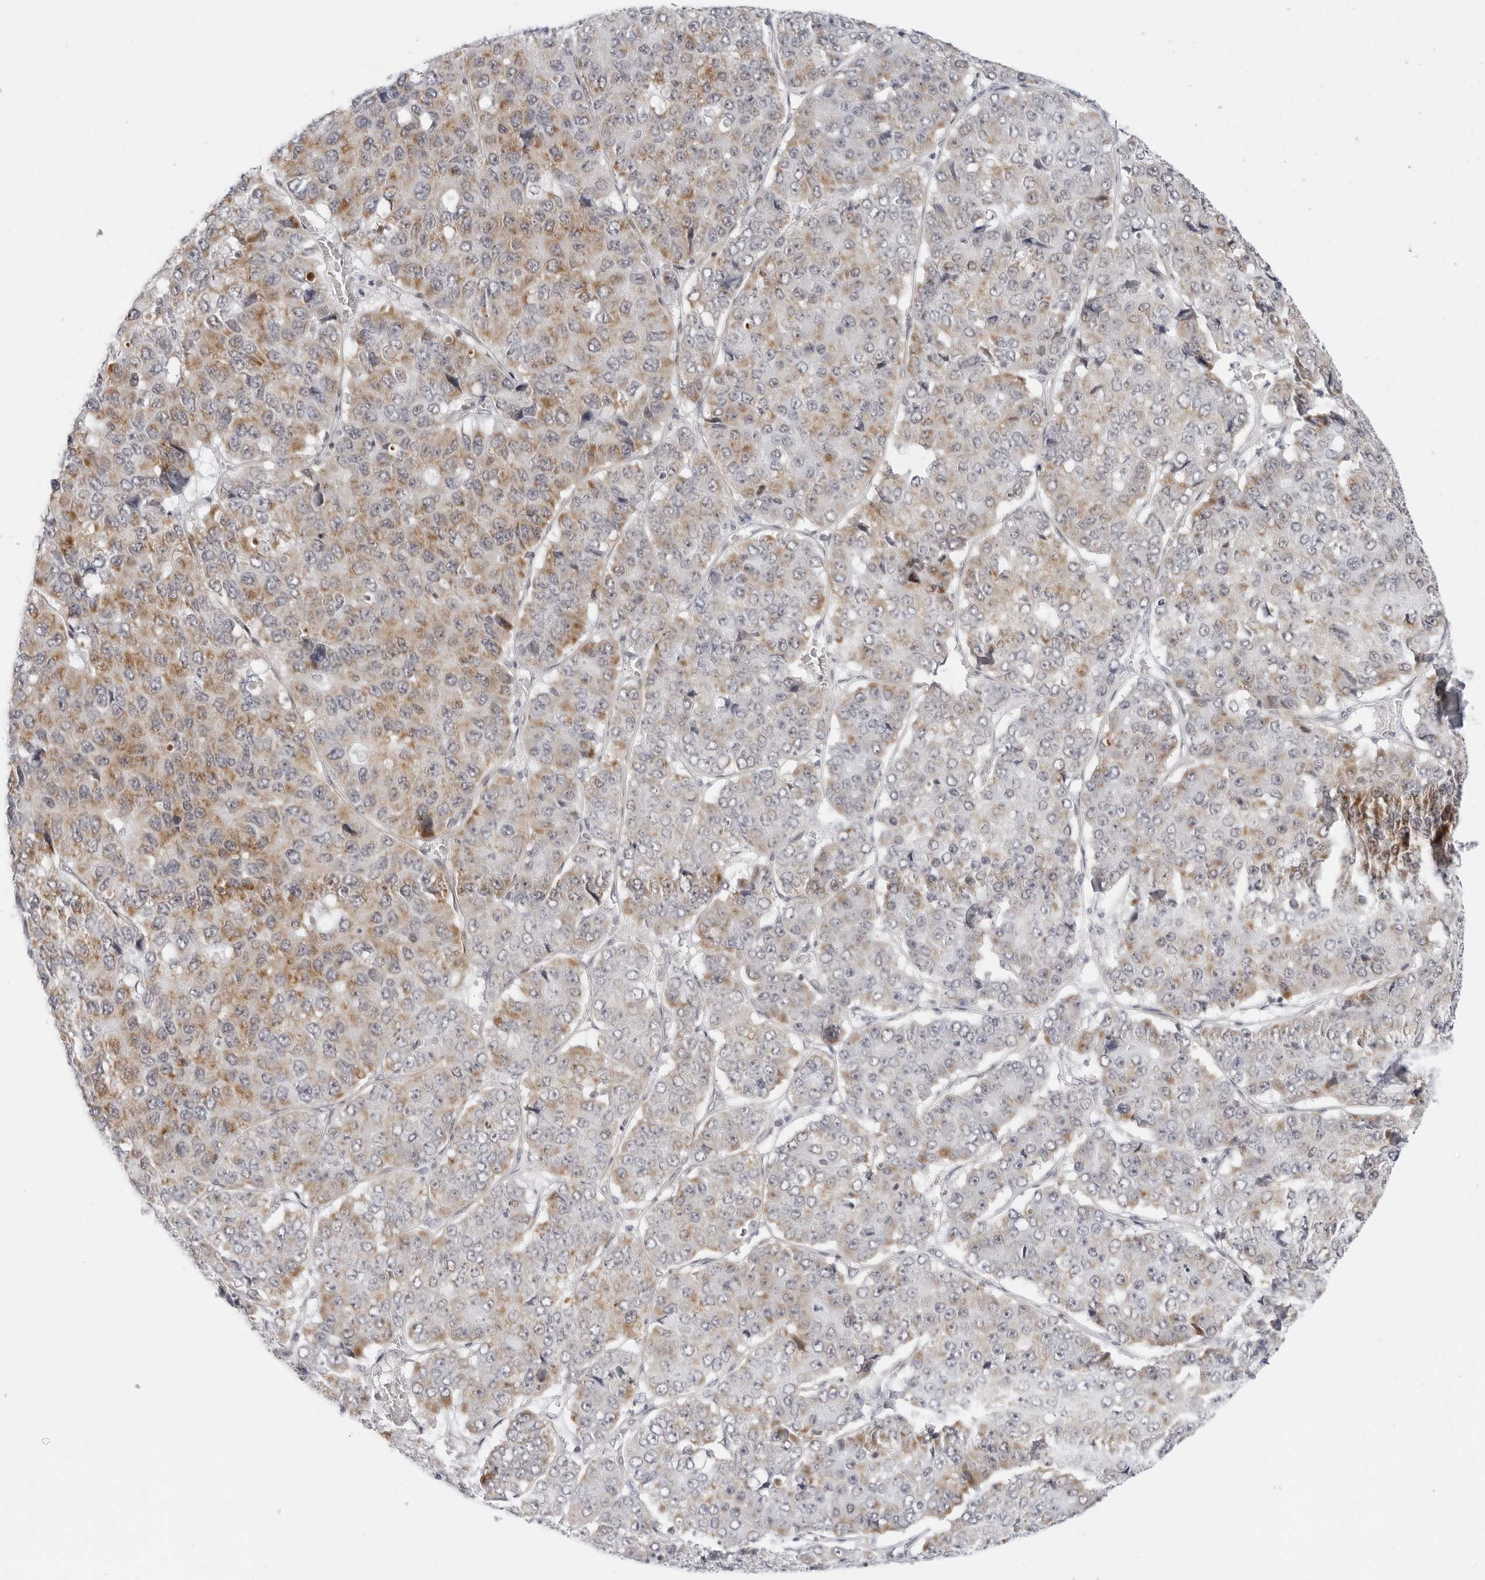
{"staining": {"intensity": "moderate", "quantity": "25%-75%", "location": "cytoplasmic/membranous"}, "tissue": "pancreatic cancer", "cell_type": "Tumor cells", "image_type": "cancer", "snomed": [{"axis": "morphology", "description": "Adenocarcinoma, NOS"}, {"axis": "topography", "description": "Pancreas"}], "caption": "This micrograph exhibits IHC staining of pancreatic cancer (adenocarcinoma), with medium moderate cytoplasmic/membranous positivity in about 25%-75% of tumor cells.", "gene": "CIART", "patient": {"sex": "male", "age": 50}}